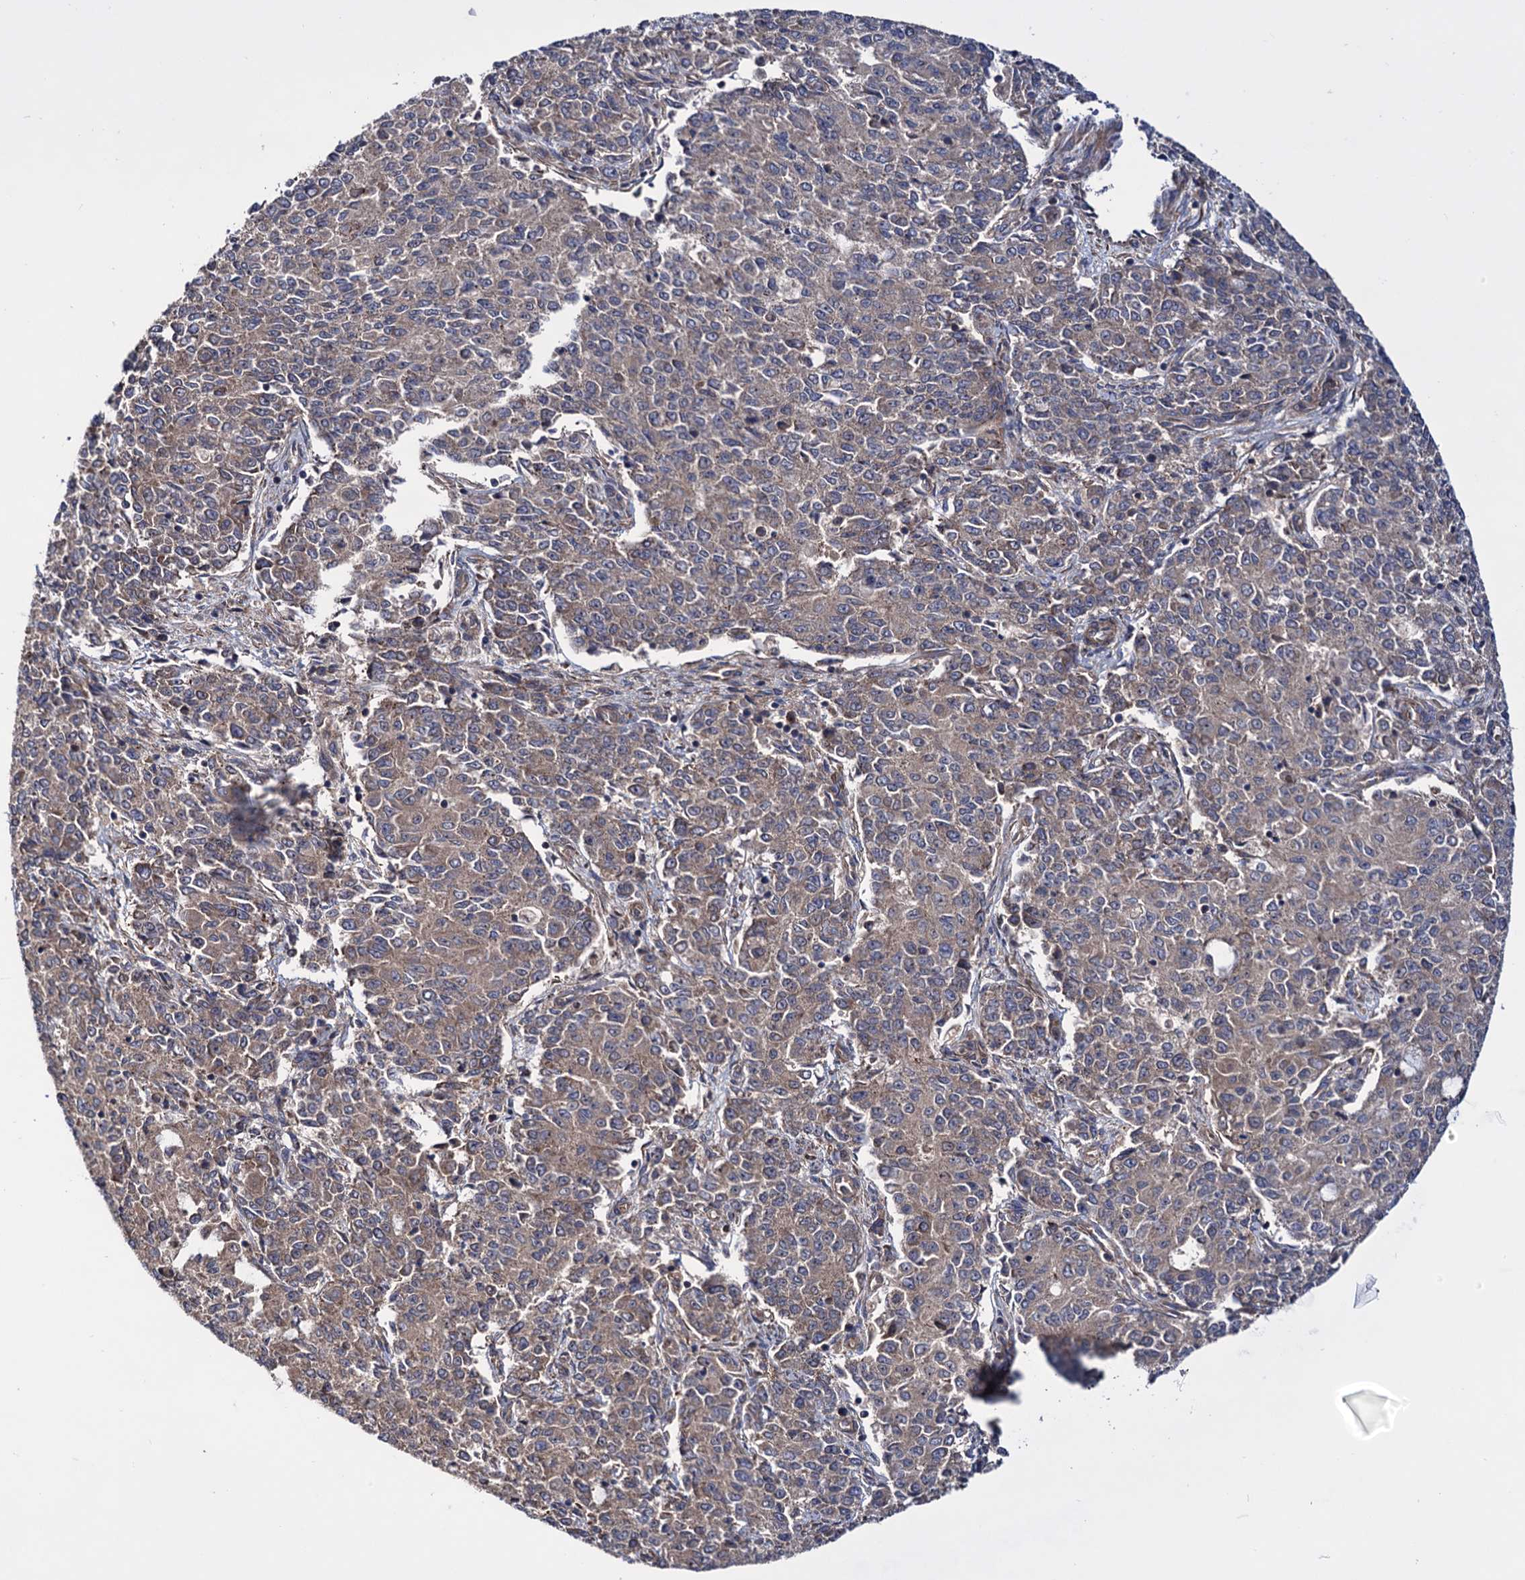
{"staining": {"intensity": "weak", "quantity": "<25%", "location": "cytoplasmic/membranous"}, "tissue": "endometrial cancer", "cell_type": "Tumor cells", "image_type": "cancer", "snomed": [{"axis": "morphology", "description": "Adenocarcinoma, NOS"}, {"axis": "topography", "description": "Endometrium"}], "caption": "DAB immunohistochemical staining of human adenocarcinoma (endometrial) exhibits no significant positivity in tumor cells.", "gene": "FERMT2", "patient": {"sex": "female", "age": 50}}